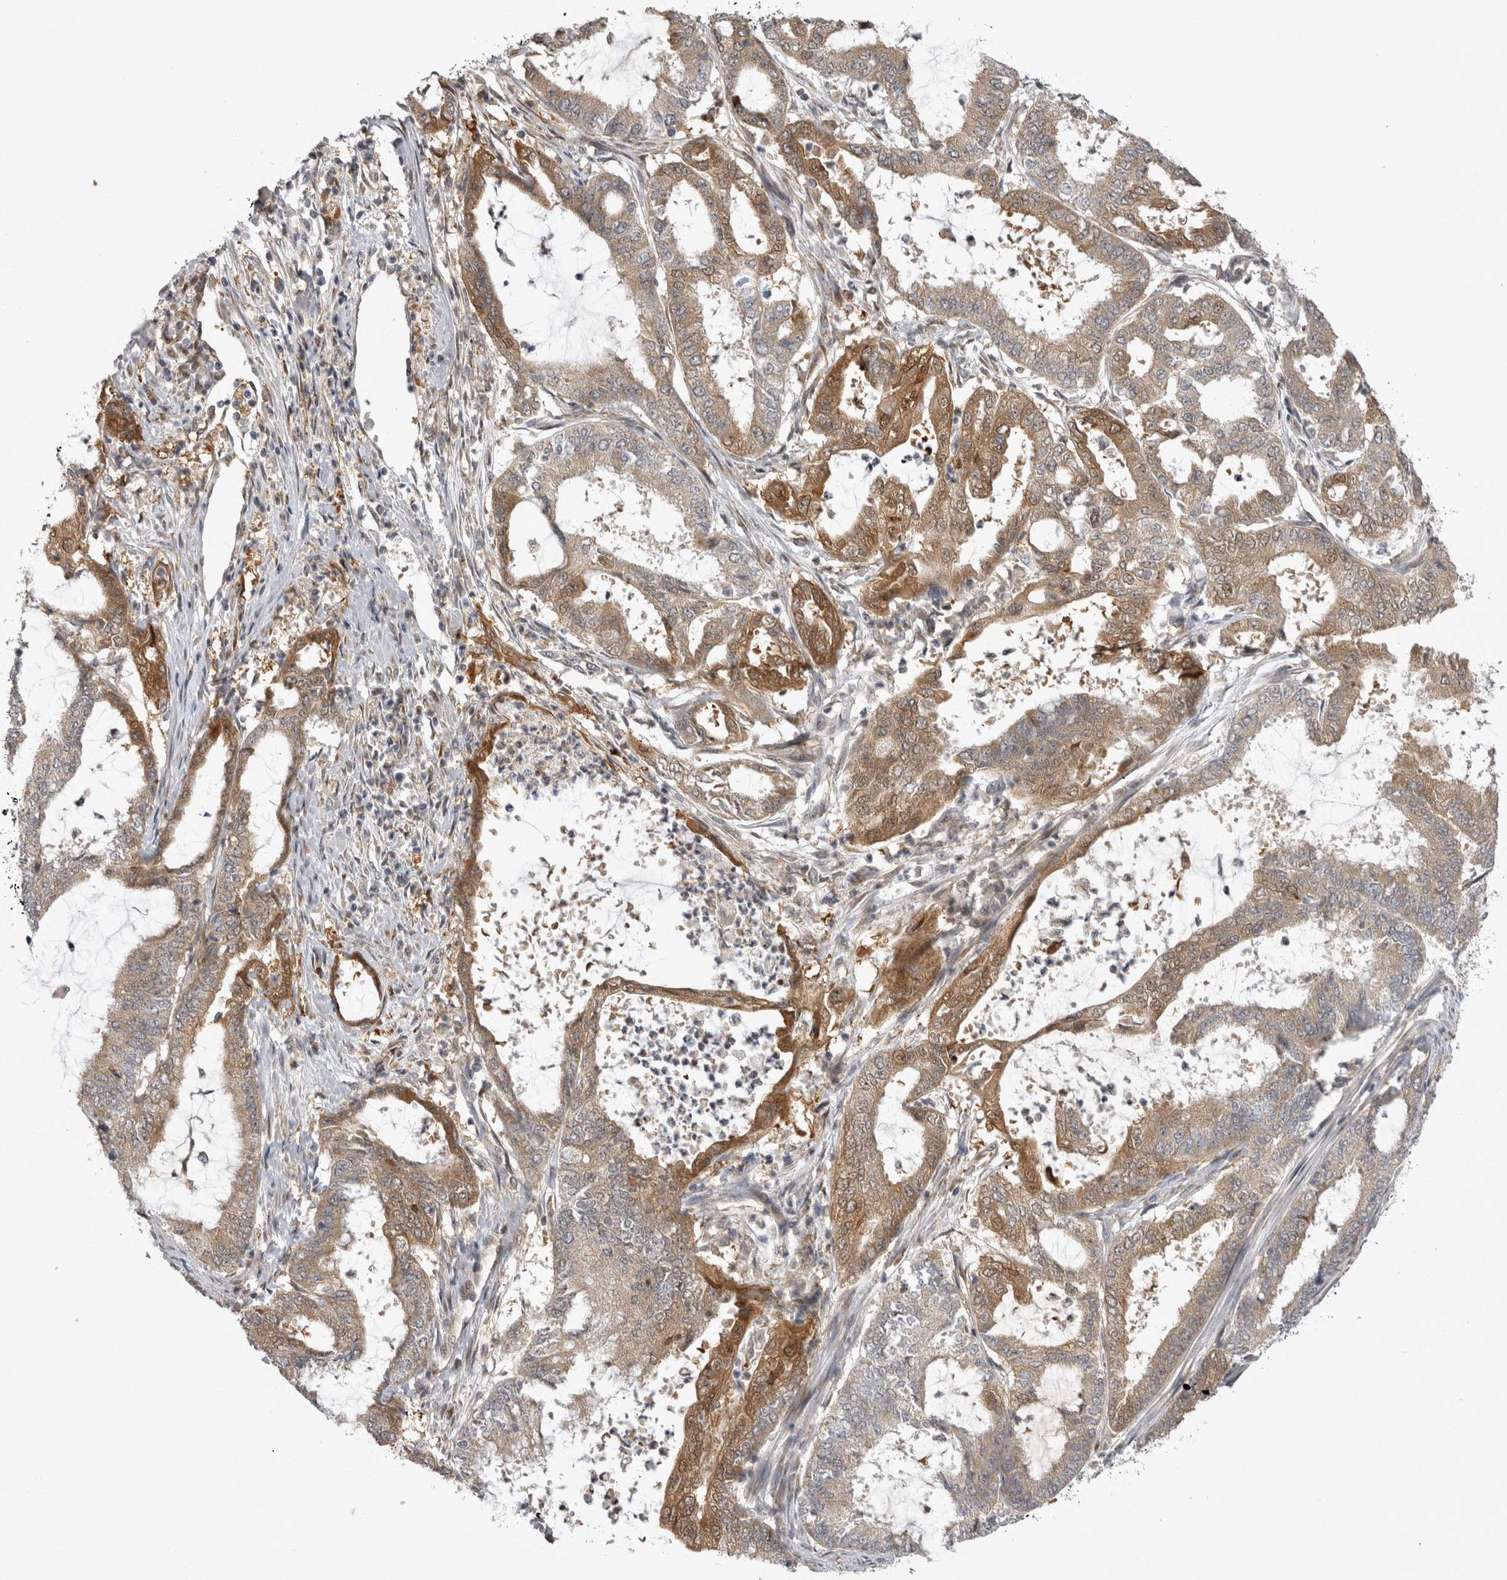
{"staining": {"intensity": "moderate", "quantity": ">75%", "location": "cytoplasmic/membranous"}, "tissue": "endometrial cancer", "cell_type": "Tumor cells", "image_type": "cancer", "snomed": [{"axis": "morphology", "description": "Adenocarcinoma, NOS"}, {"axis": "topography", "description": "Endometrium"}], "caption": "Endometrial cancer (adenocarcinoma) stained for a protein (brown) reveals moderate cytoplasmic/membranous positive staining in approximately >75% of tumor cells.", "gene": "CHIC2", "patient": {"sex": "female", "age": 51}}